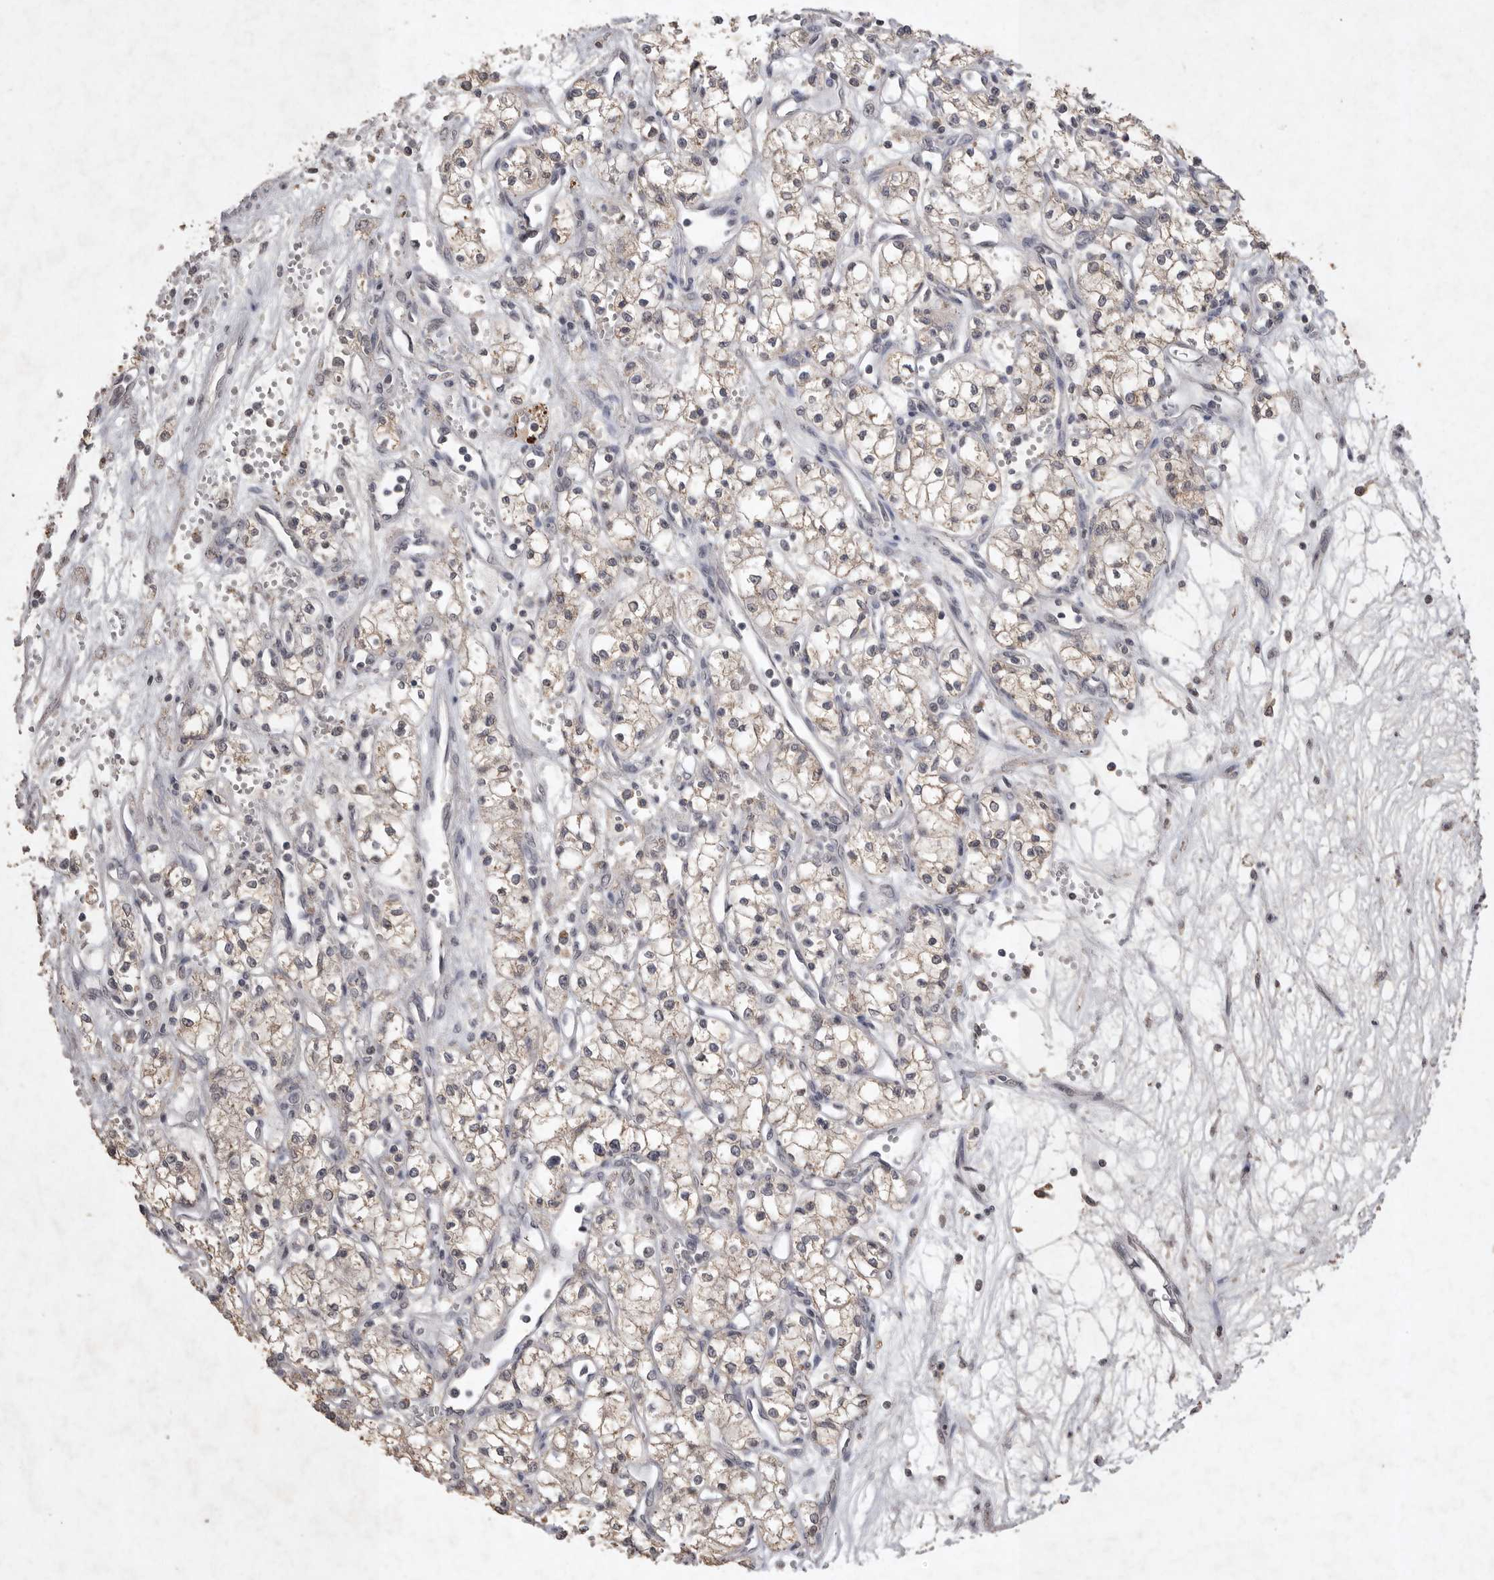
{"staining": {"intensity": "weak", "quantity": ">75%", "location": "cytoplasmic/membranous"}, "tissue": "renal cancer", "cell_type": "Tumor cells", "image_type": "cancer", "snomed": [{"axis": "morphology", "description": "Adenocarcinoma, NOS"}, {"axis": "topography", "description": "Kidney"}], "caption": "Immunohistochemistry (IHC) of renal adenocarcinoma demonstrates low levels of weak cytoplasmic/membranous positivity in approximately >75% of tumor cells.", "gene": "APLNR", "patient": {"sex": "male", "age": 59}}